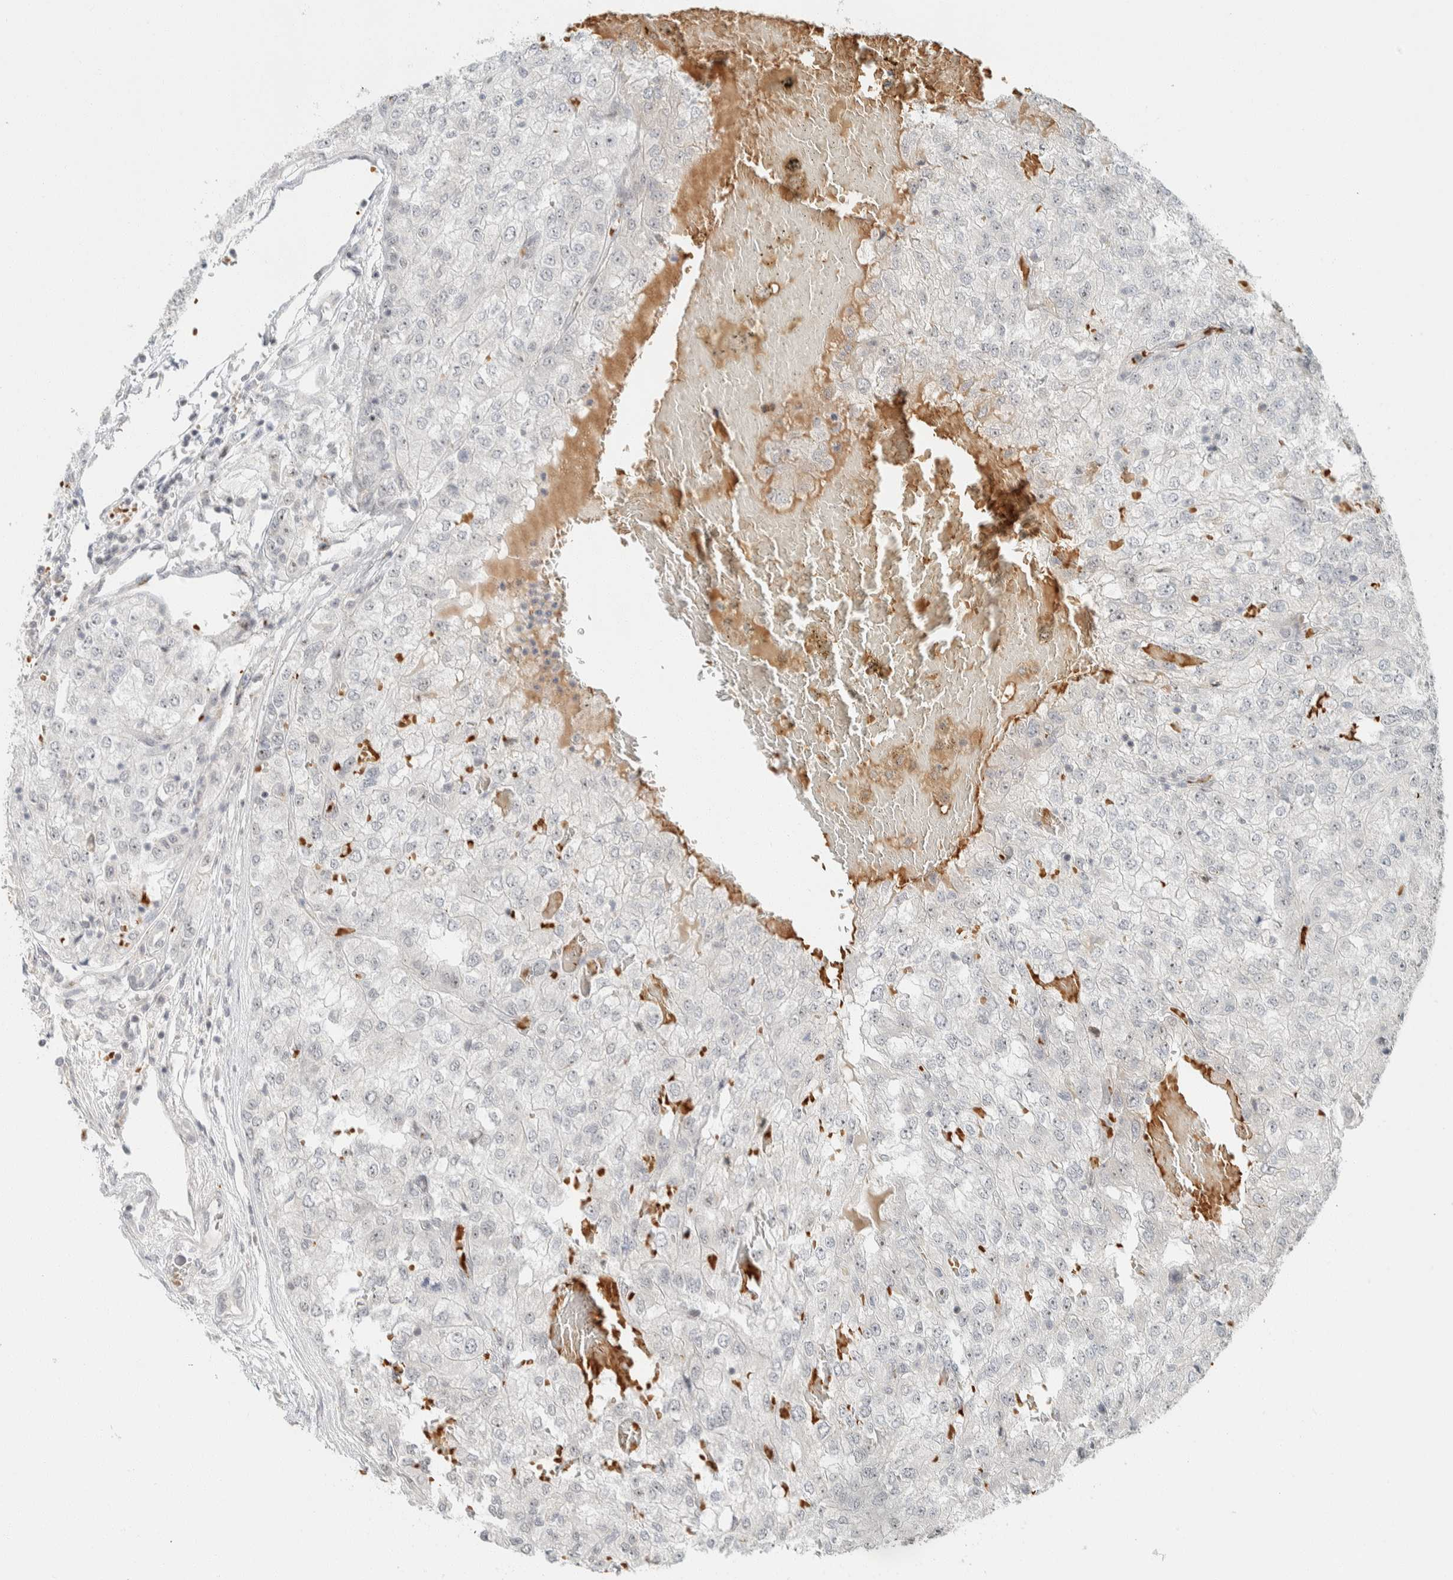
{"staining": {"intensity": "negative", "quantity": "none", "location": "none"}, "tissue": "renal cancer", "cell_type": "Tumor cells", "image_type": "cancer", "snomed": [{"axis": "morphology", "description": "Adenocarcinoma, NOS"}, {"axis": "topography", "description": "Kidney"}], "caption": "Renal adenocarcinoma was stained to show a protein in brown. There is no significant expression in tumor cells.", "gene": "ZBTB2", "patient": {"sex": "female", "age": 54}}